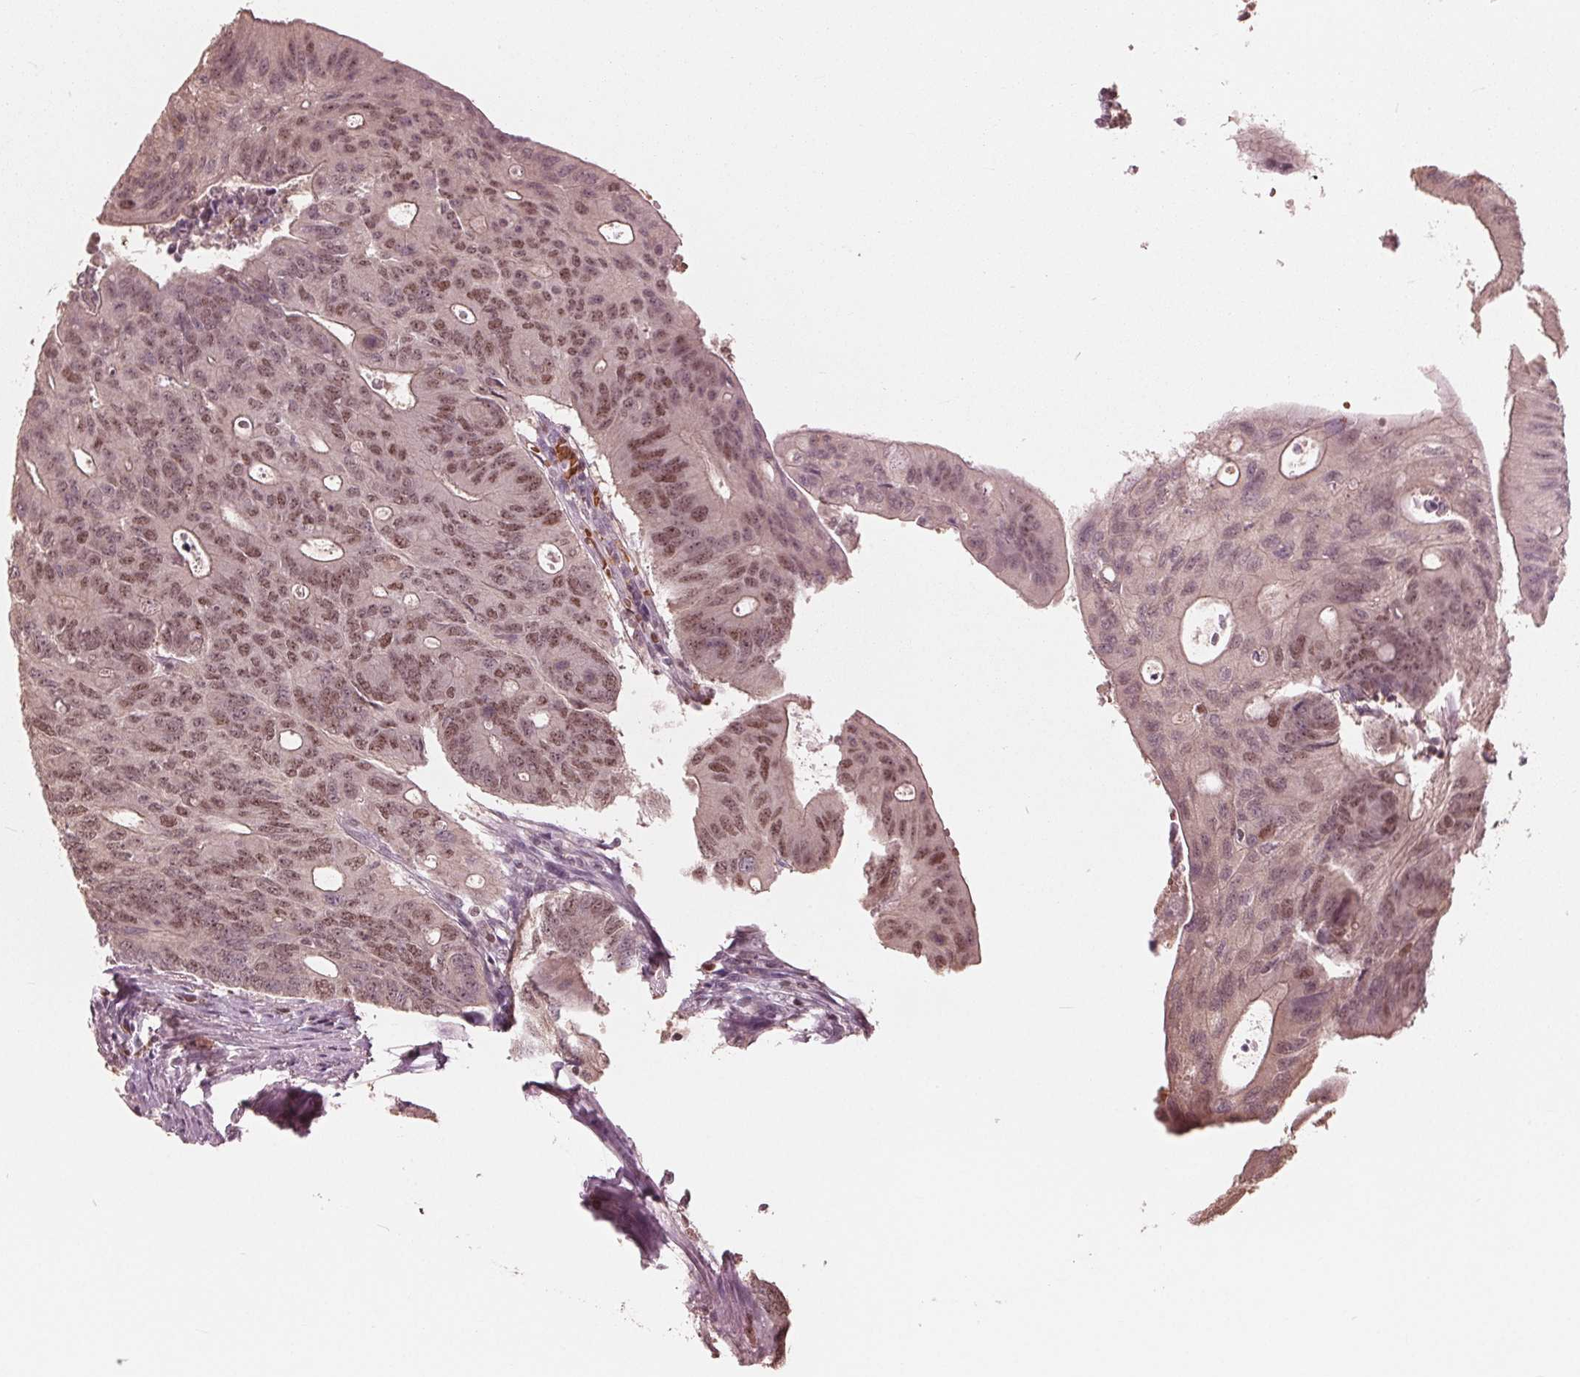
{"staining": {"intensity": "moderate", "quantity": "25%-75%", "location": "nuclear"}, "tissue": "colorectal cancer", "cell_type": "Tumor cells", "image_type": "cancer", "snomed": [{"axis": "morphology", "description": "Adenocarcinoma, NOS"}, {"axis": "topography", "description": "Colon"}], "caption": "DAB immunohistochemical staining of human colorectal cancer (adenocarcinoma) shows moderate nuclear protein positivity in about 25%-75% of tumor cells.", "gene": "HIRIP3", "patient": {"sex": "male", "age": 65}}